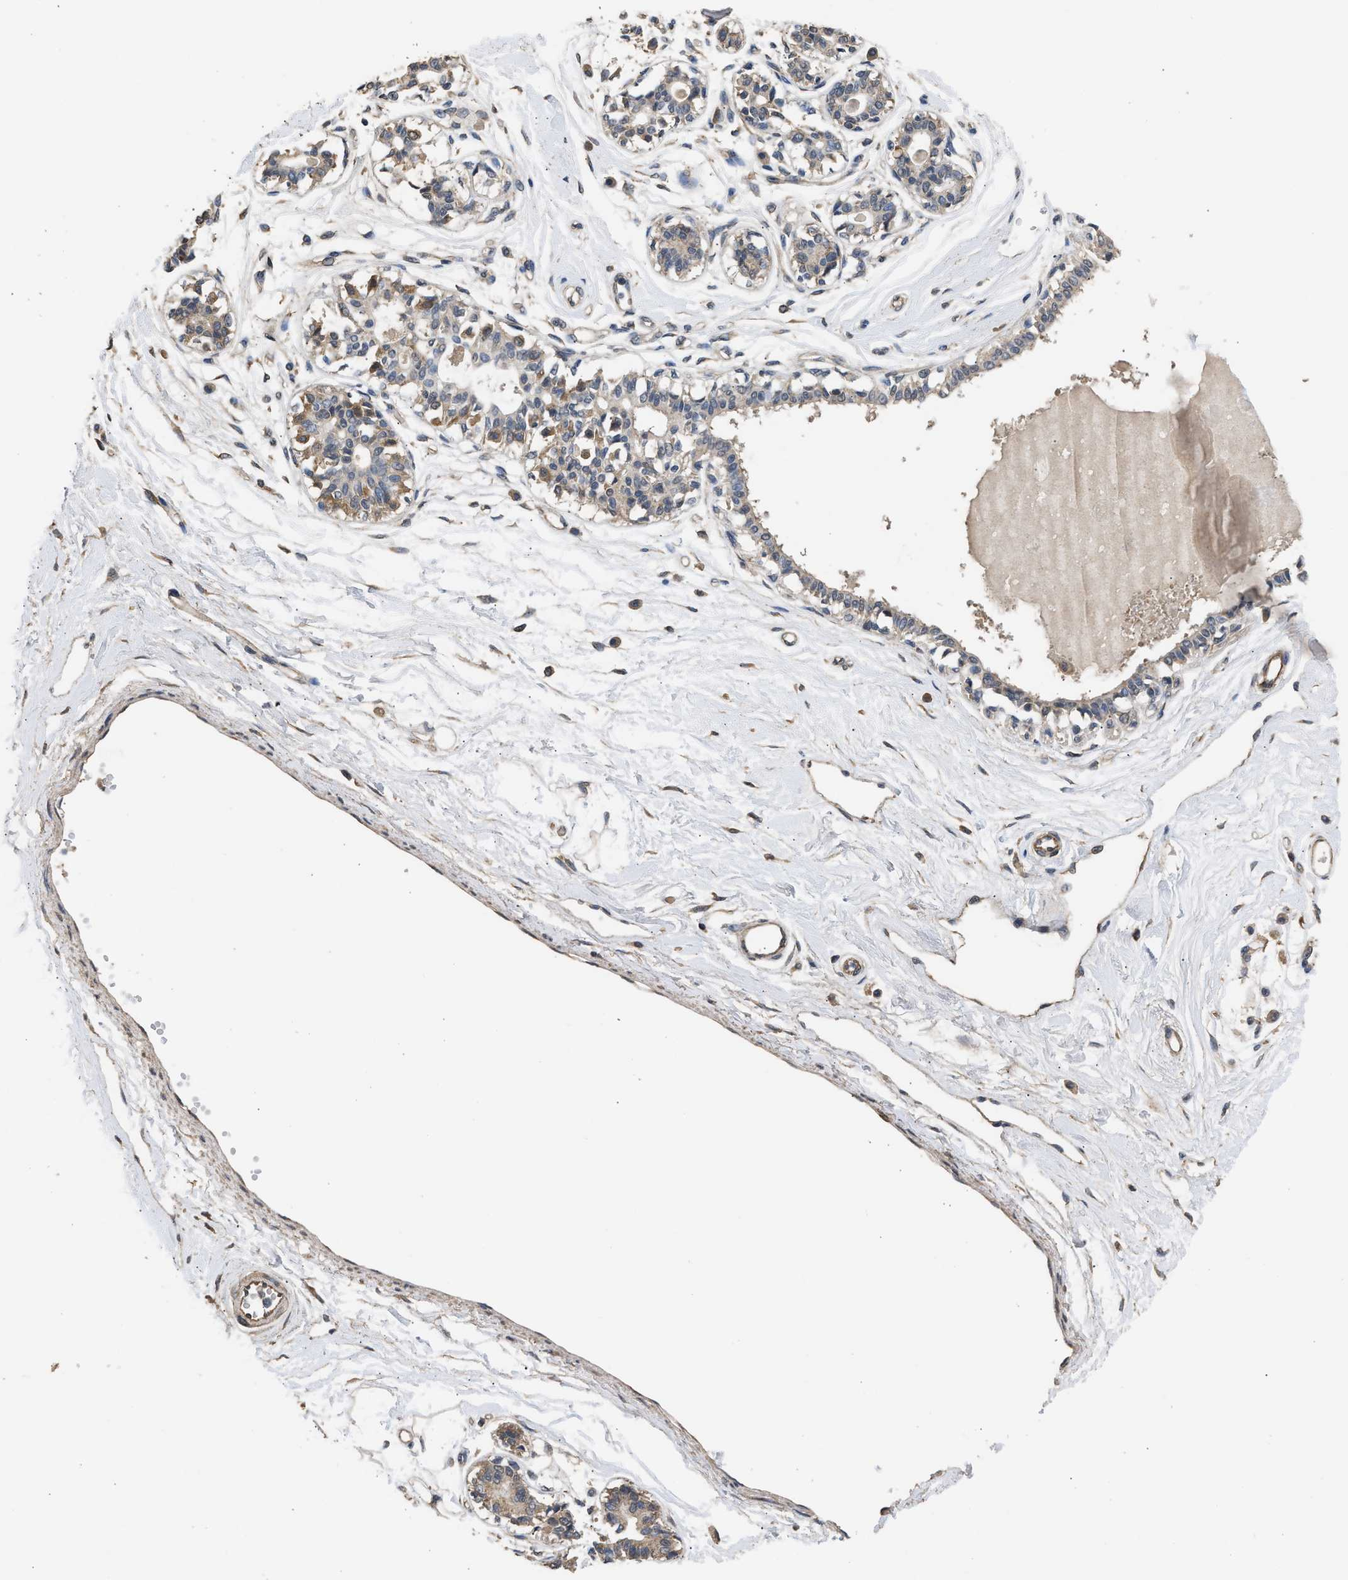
{"staining": {"intensity": "weak", "quantity": ">75%", "location": "cytoplasmic/membranous,nuclear"}, "tissue": "breast", "cell_type": "Adipocytes", "image_type": "normal", "snomed": [{"axis": "morphology", "description": "Normal tissue, NOS"}, {"axis": "topography", "description": "Breast"}], "caption": "The micrograph demonstrates staining of benign breast, revealing weak cytoplasmic/membranous,nuclear protein expression (brown color) within adipocytes. The staining is performed using DAB brown chromogen to label protein expression. The nuclei are counter-stained blue using hematoxylin.", "gene": "SPINT2", "patient": {"sex": "female", "age": 45}}